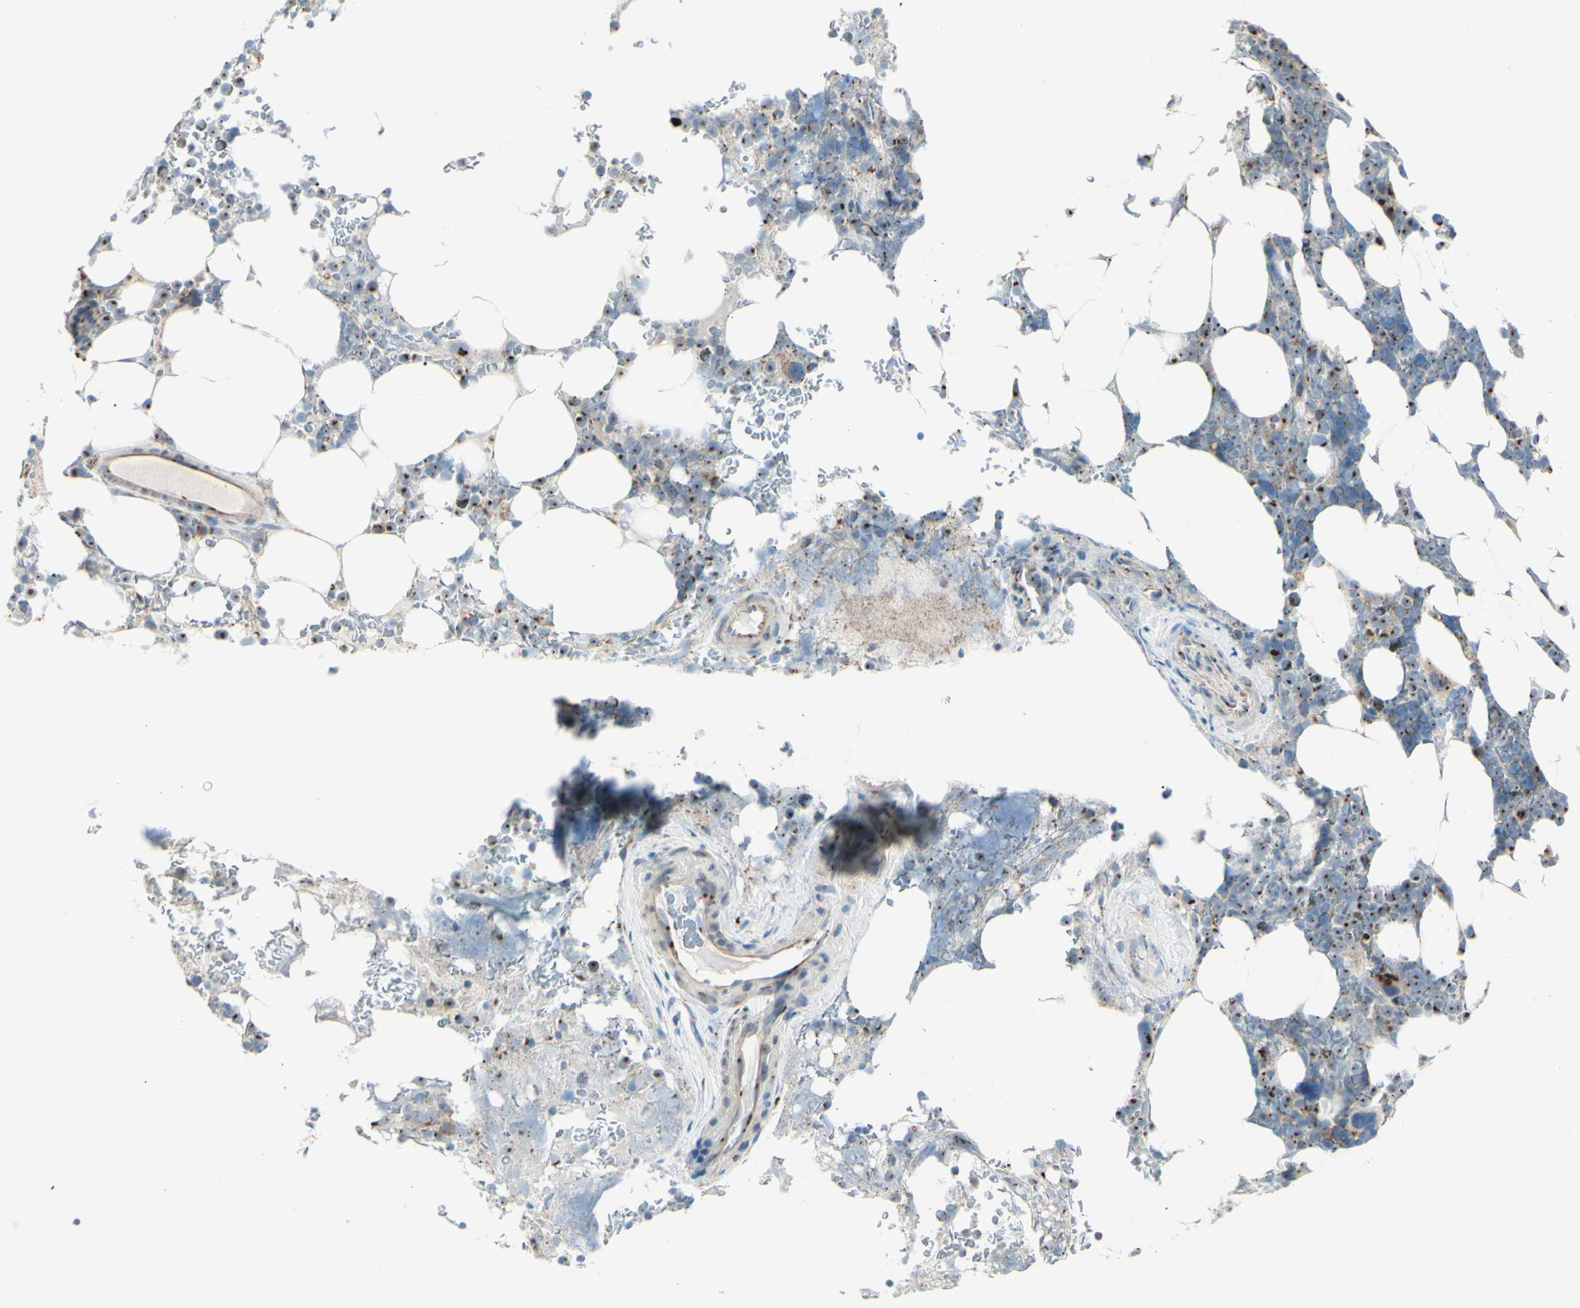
{"staining": {"intensity": "strong", "quantity": "25%-75%", "location": "cytoplasmic/membranous"}, "tissue": "bone marrow", "cell_type": "Hematopoietic cells", "image_type": "normal", "snomed": [{"axis": "morphology", "description": "Normal tissue, NOS"}, {"axis": "topography", "description": "Bone marrow"}], "caption": "Hematopoietic cells show strong cytoplasmic/membranous positivity in approximately 25%-75% of cells in benign bone marrow.", "gene": "B4GALT1", "patient": {"sex": "female", "age": 73}}